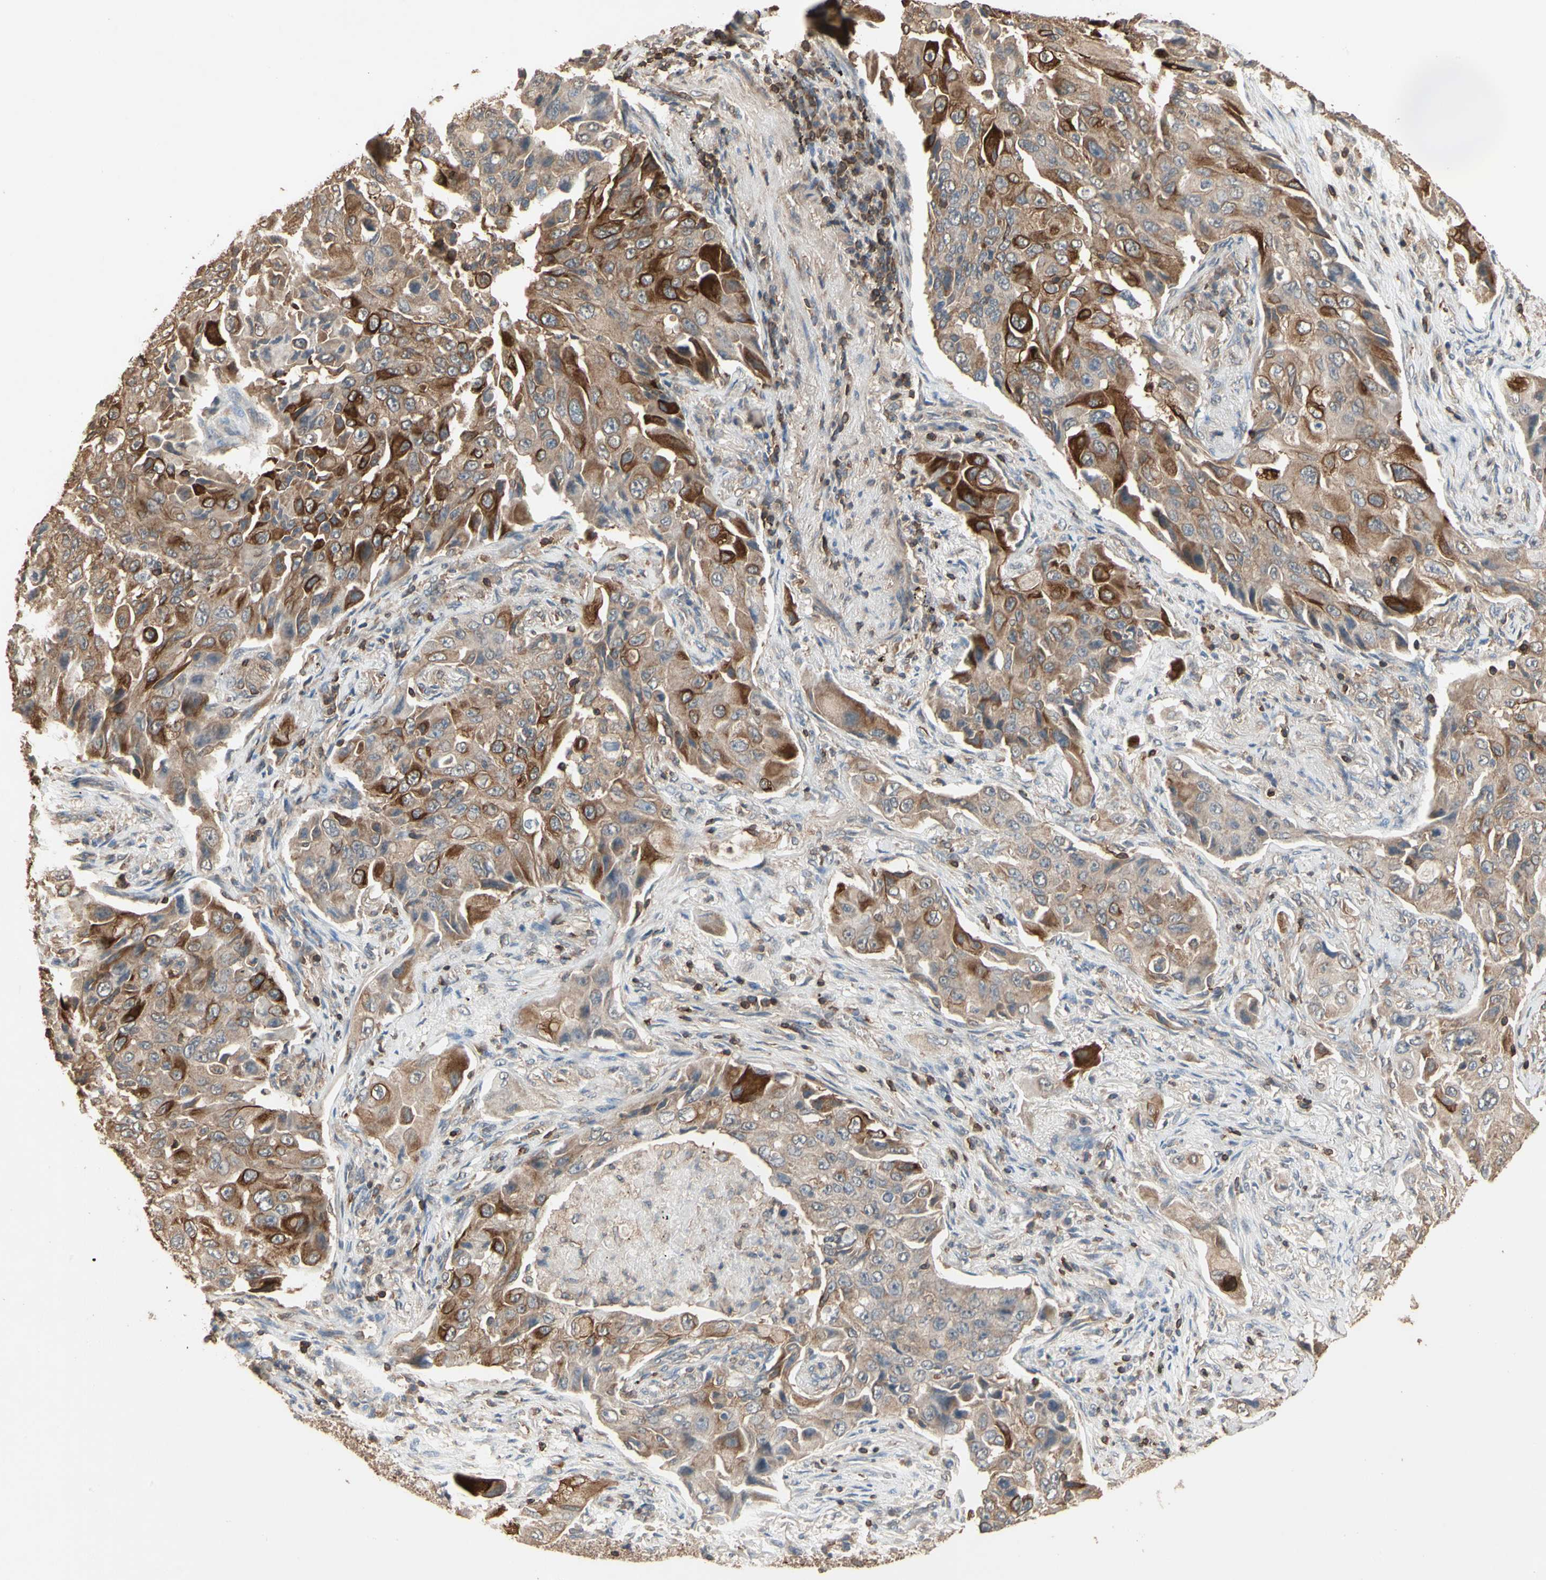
{"staining": {"intensity": "moderate", "quantity": ">75%", "location": "cytoplasmic/membranous"}, "tissue": "lung cancer", "cell_type": "Tumor cells", "image_type": "cancer", "snomed": [{"axis": "morphology", "description": "Adenocarcinoma, NOS"}, {"axis": "topography", "description": "Lung"}], "caption": "The image shows a brown stain indicating the presence of a protein in the cytoplasmic/membranous of tumor cells in lung adenocarcinoma.", "gene": "MAP3K10", "patient": {"sex": "female", "age": 65}}